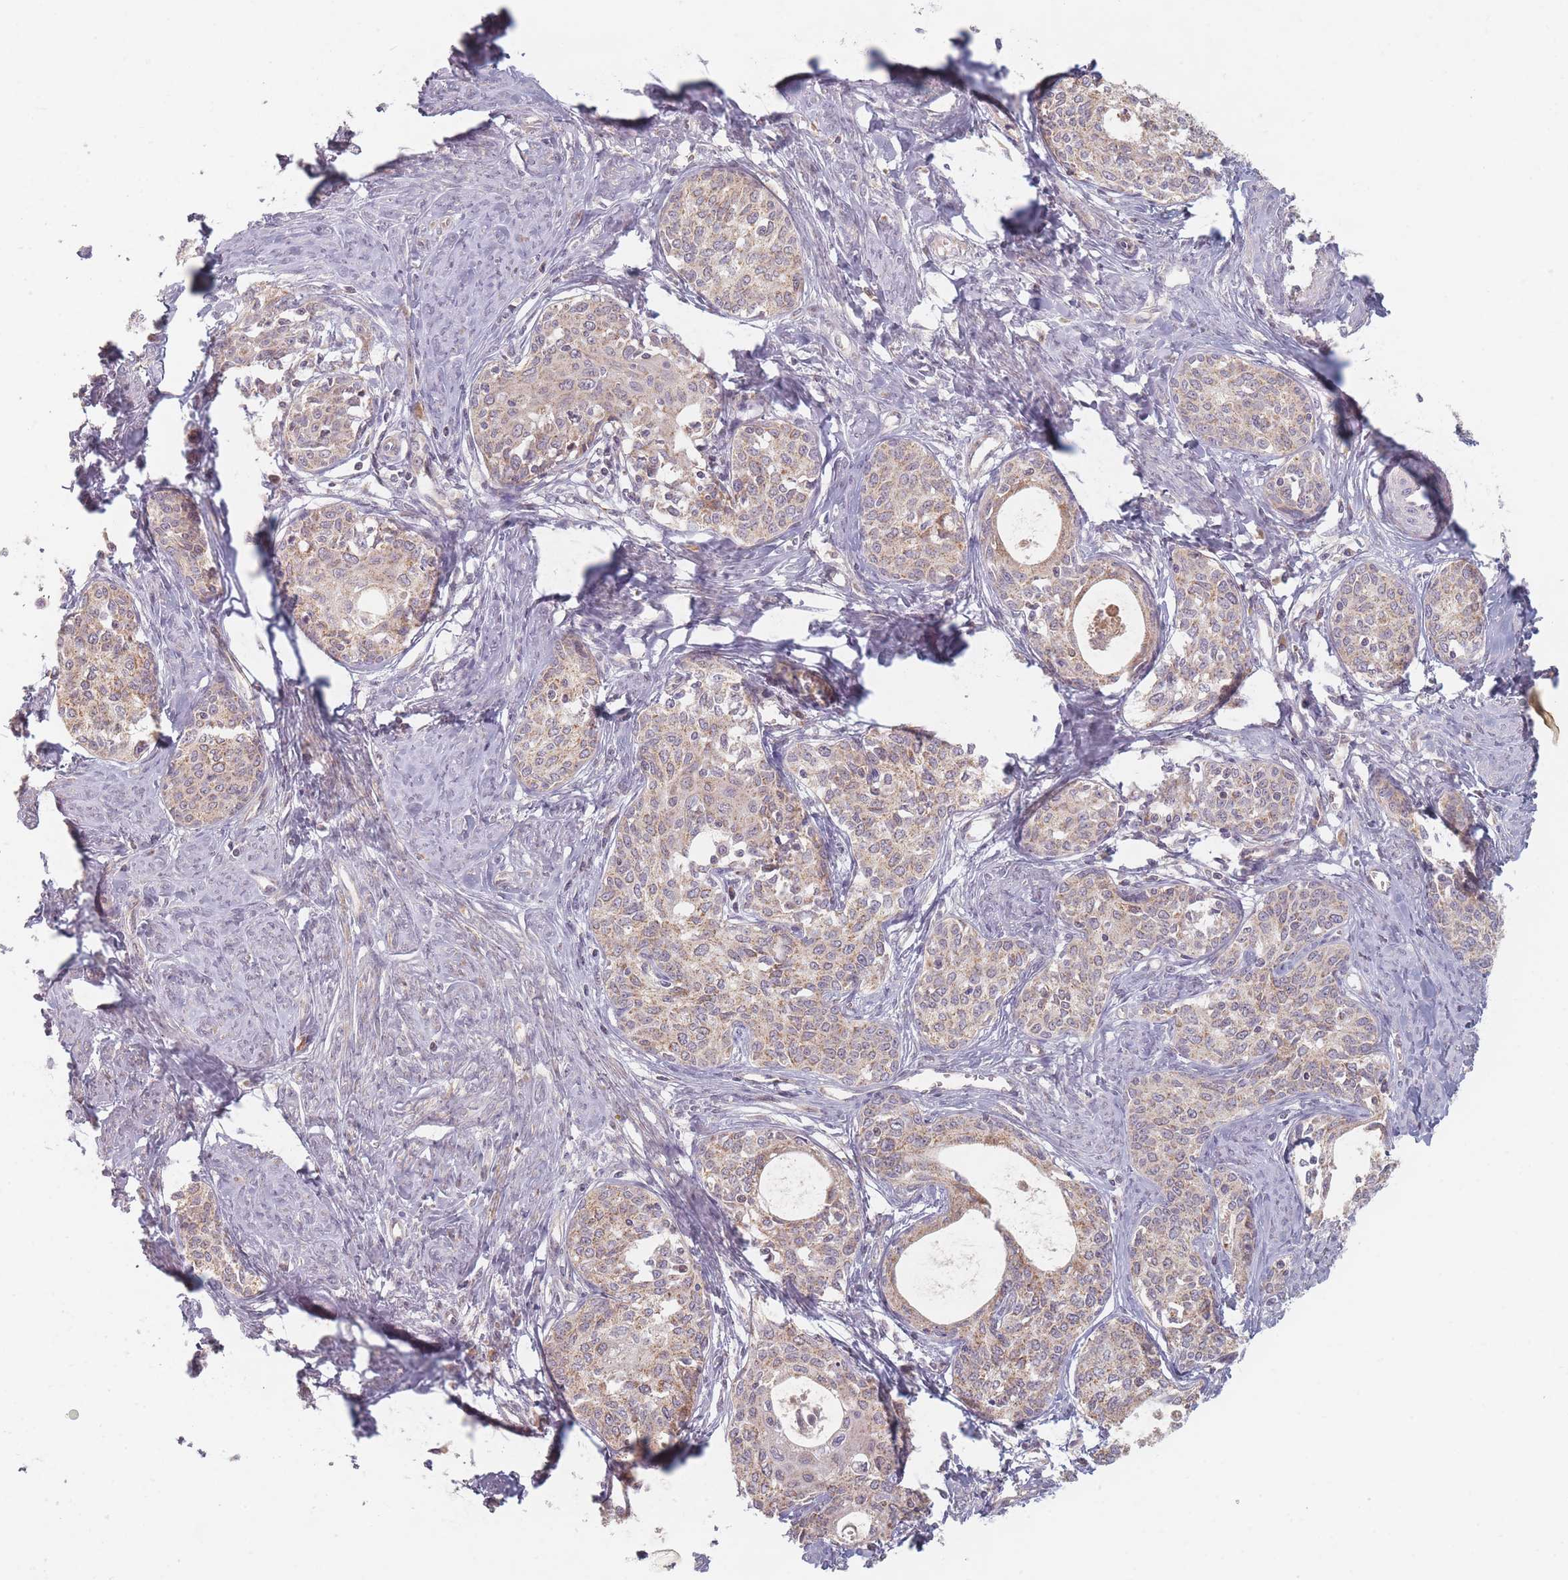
{"staining": {"intensity": "weak", "quantity": ">75%", "location": "cytoplasmic/membranous"}, "tissue": "cervical cancer", "cell_type": "Tumor cells", "image_type": "cancer", "snomed": [{"axis": "morphology", "description": "Squamous cell carcinoma, NOS"}, {"axis": "morphology", "description": "Adenocarcinoma, NOS"}, {"axis": "topography", "description": "Cervix"}], "caption": "DAB (3,3'-diaminobenzidine) immunohistochemical staining of cervical squamous cell carcinoma reveals weak cytoplasmic/membranous protein staining in about >75% of tumor cells.", "gene": "OR2M4", "patient": {"sex": "female", "age": 52}}